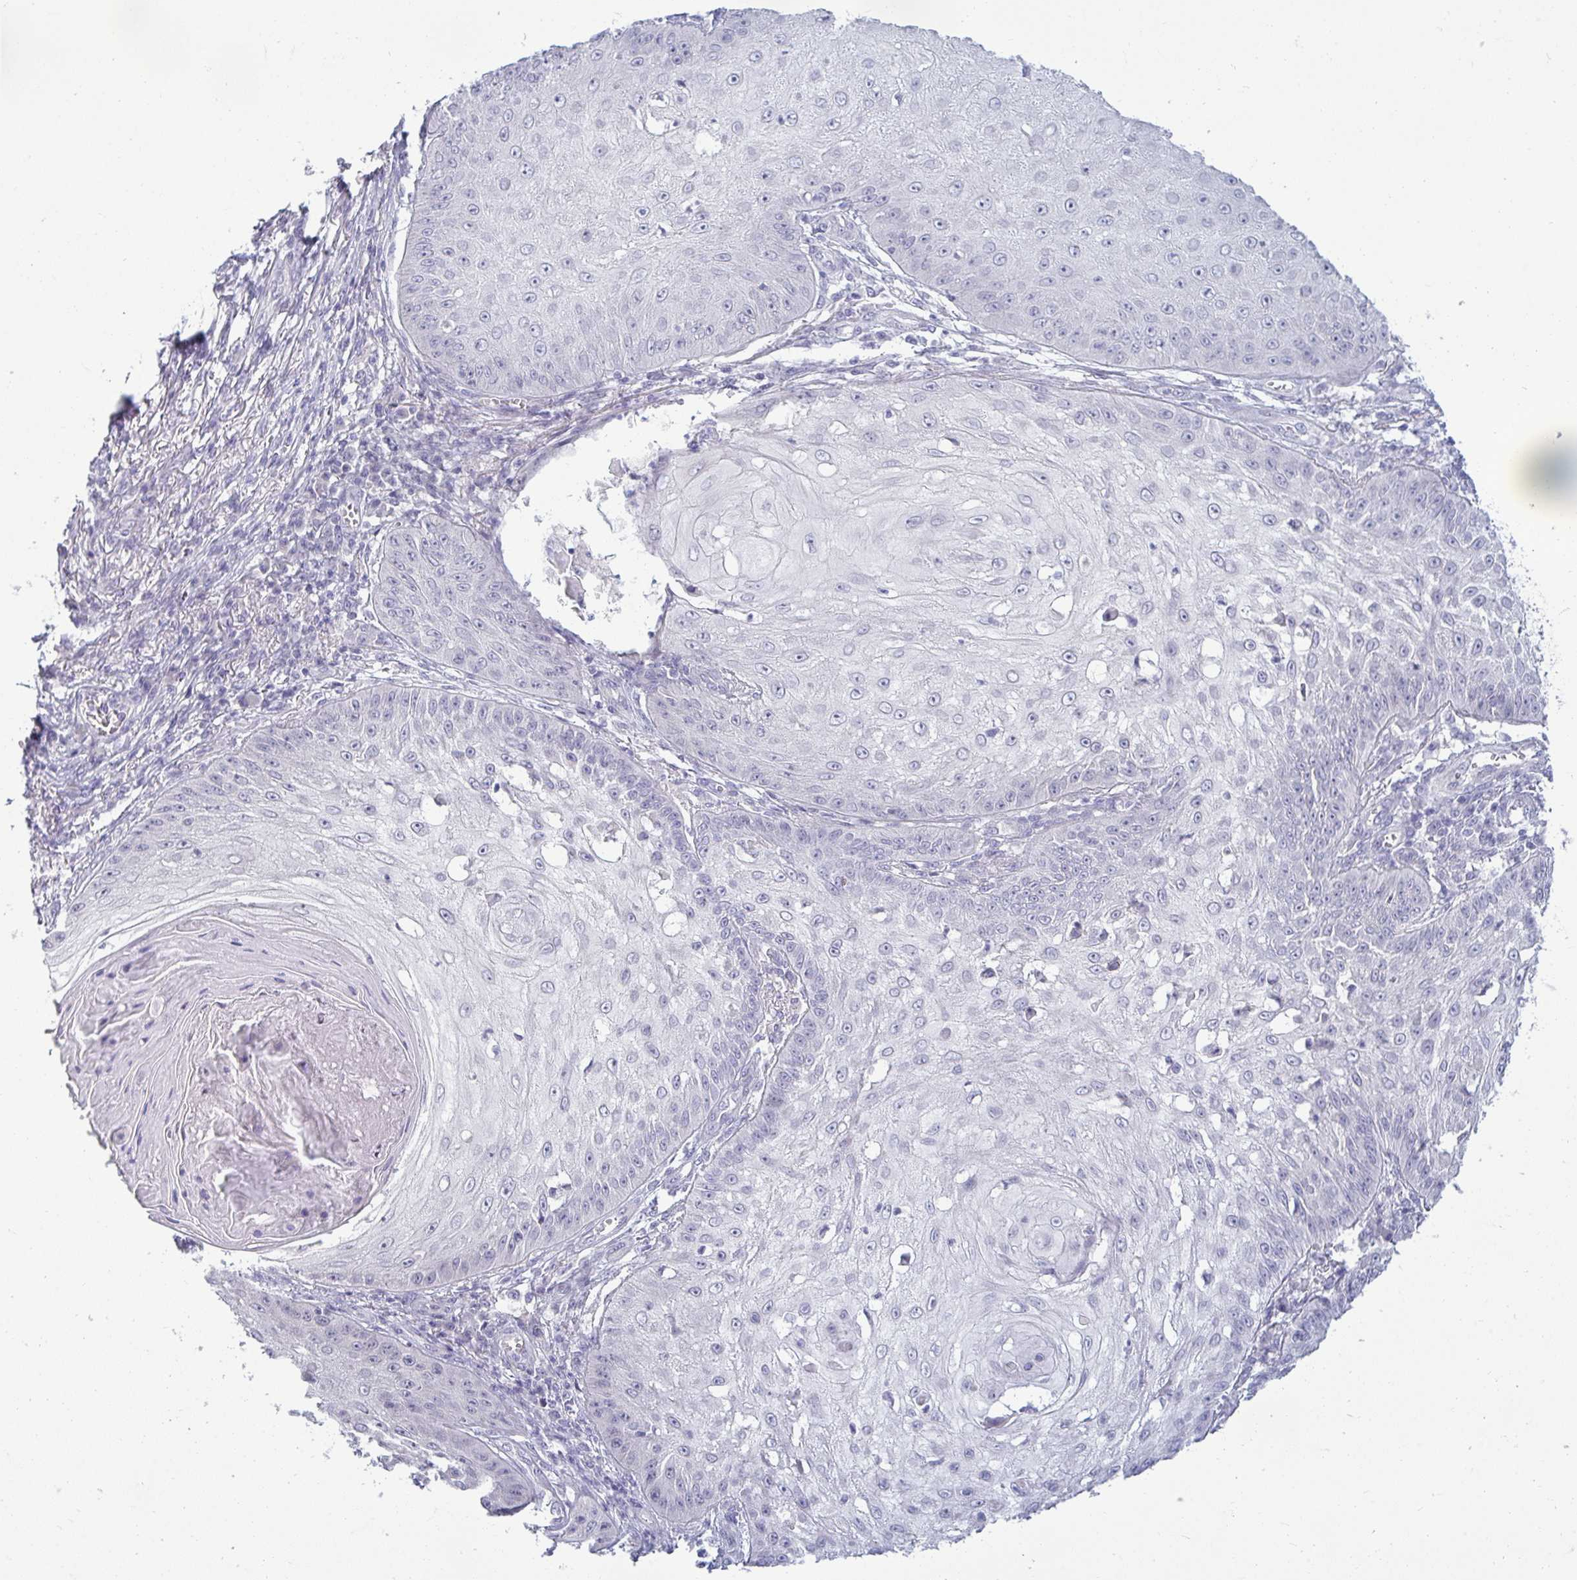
{"staining": {"intensity": "negative", "quantity": "none", "location": "none"}, "tissue": "skin cancer", "cell_type": "Tumor cells", "image_type": "cancer", "snomed": [{"axis": "morphology", "description": "Squamous cell carcinoma, NOS"}, {"axis": "topography", "description": "Skin"}], "caption": "Skin cancer (squamous cell carcinoma) was stained to show a protein in brown. There is no significant positivity in tumor cells.", "gene": "RNASEH1", "patient": {"sex": "male", "age": 70}}